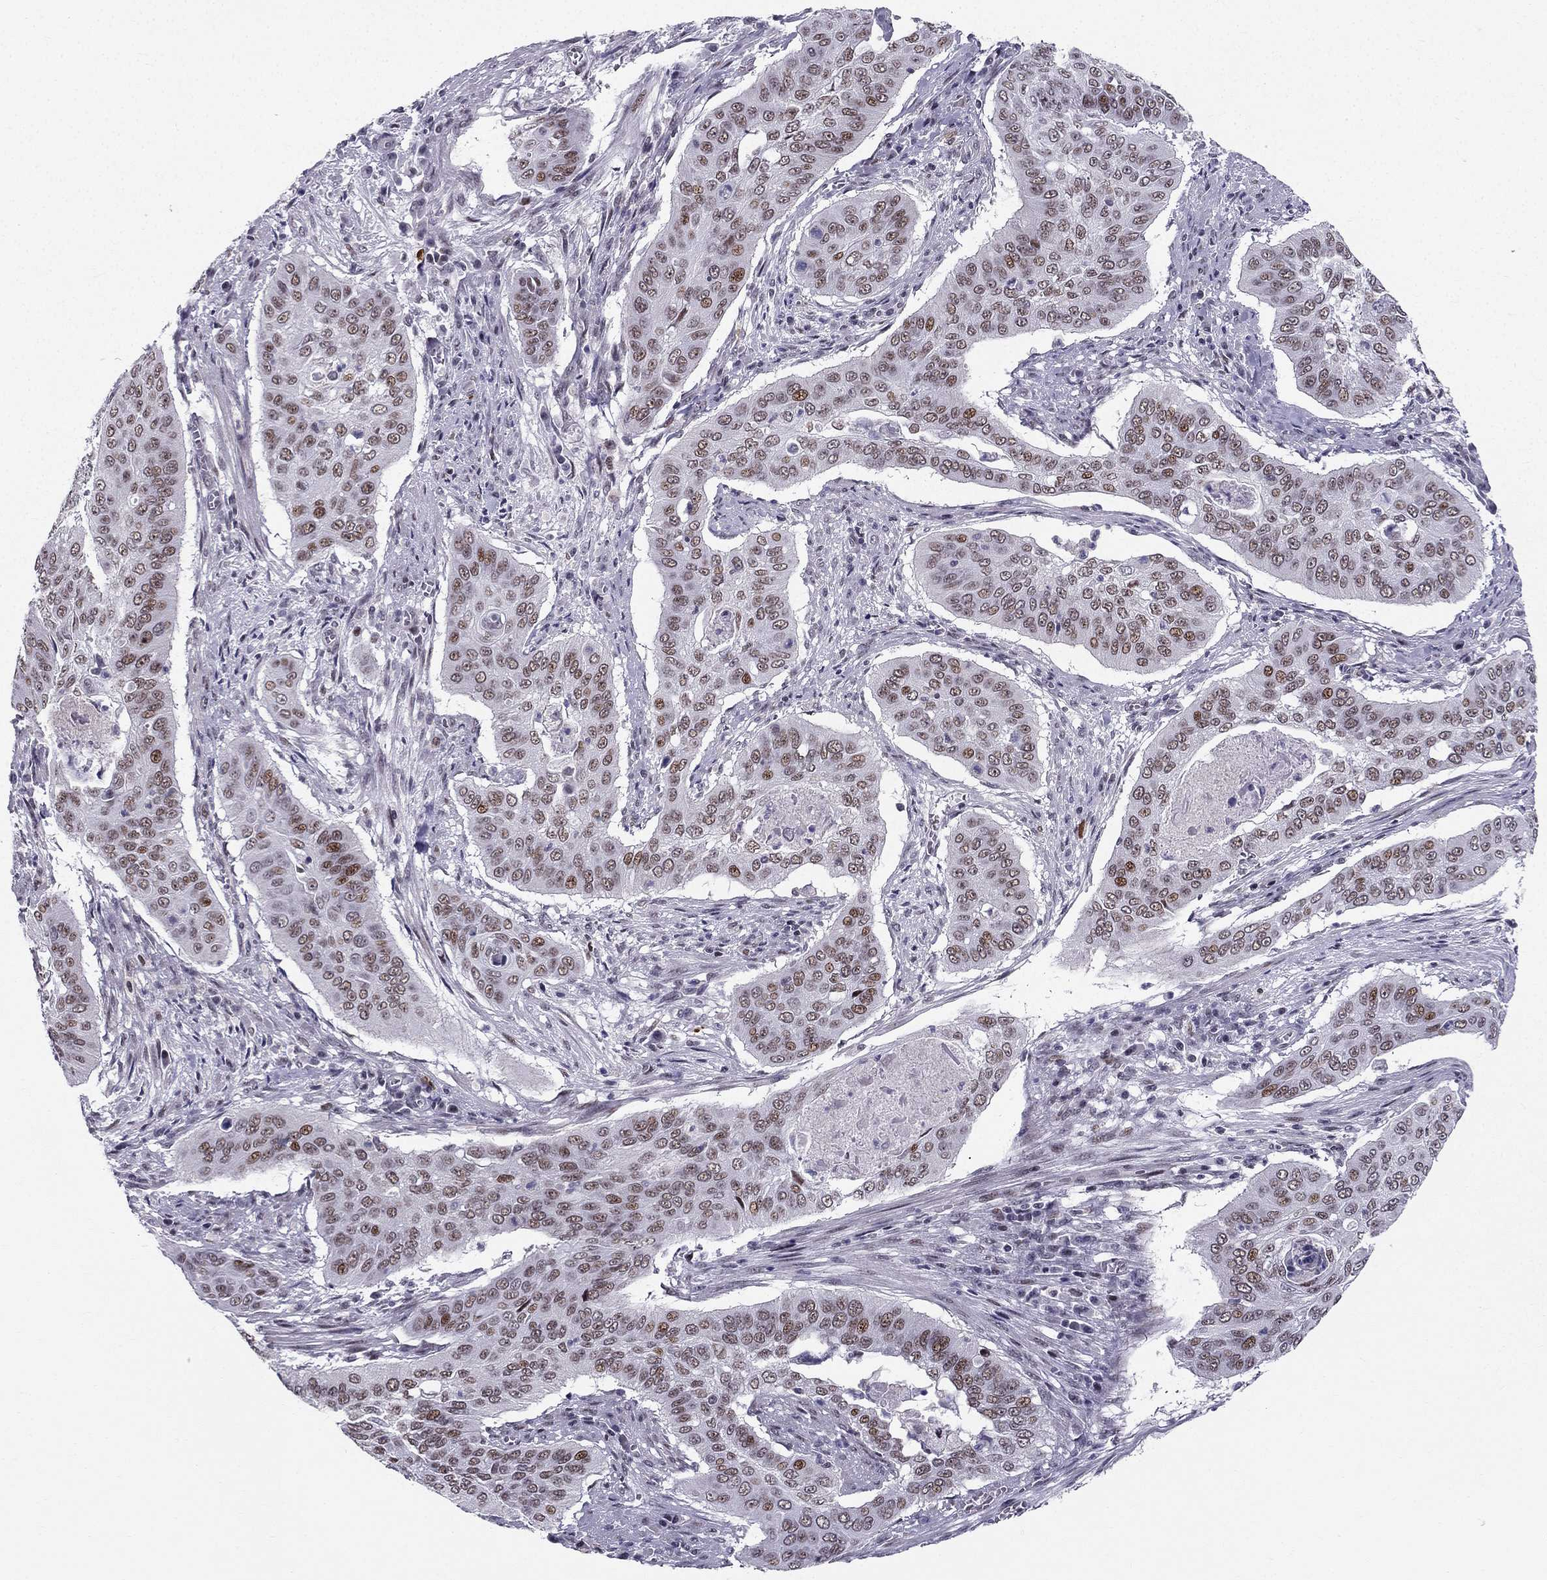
{"staining": {"intensity": "moderate", "quantity": "<25%", "location": "nuclear"}, "tissue": "cervical cancer", "cell_type": "Tumor cells", "image_type": "cancer", "snomed": [{"axis": "morphology", "description": "Squamous cell carcinoma, NOS"}, {"axis": "topography", "description": "Cervix"}], "caption": "Protein staining displays moderate nuclear staining in about <25% of tumor cells in squamous cell carcinoma (cervical). The staining was performed using DAB (3,3'-diaminobenzidine) to visualize the protein expression in brown, while the nuclei were stained in blue with hematoxylin (Magnification: 20x).", "gene": "RPRD2", "patient": {"sex": "female", "age": 39}}